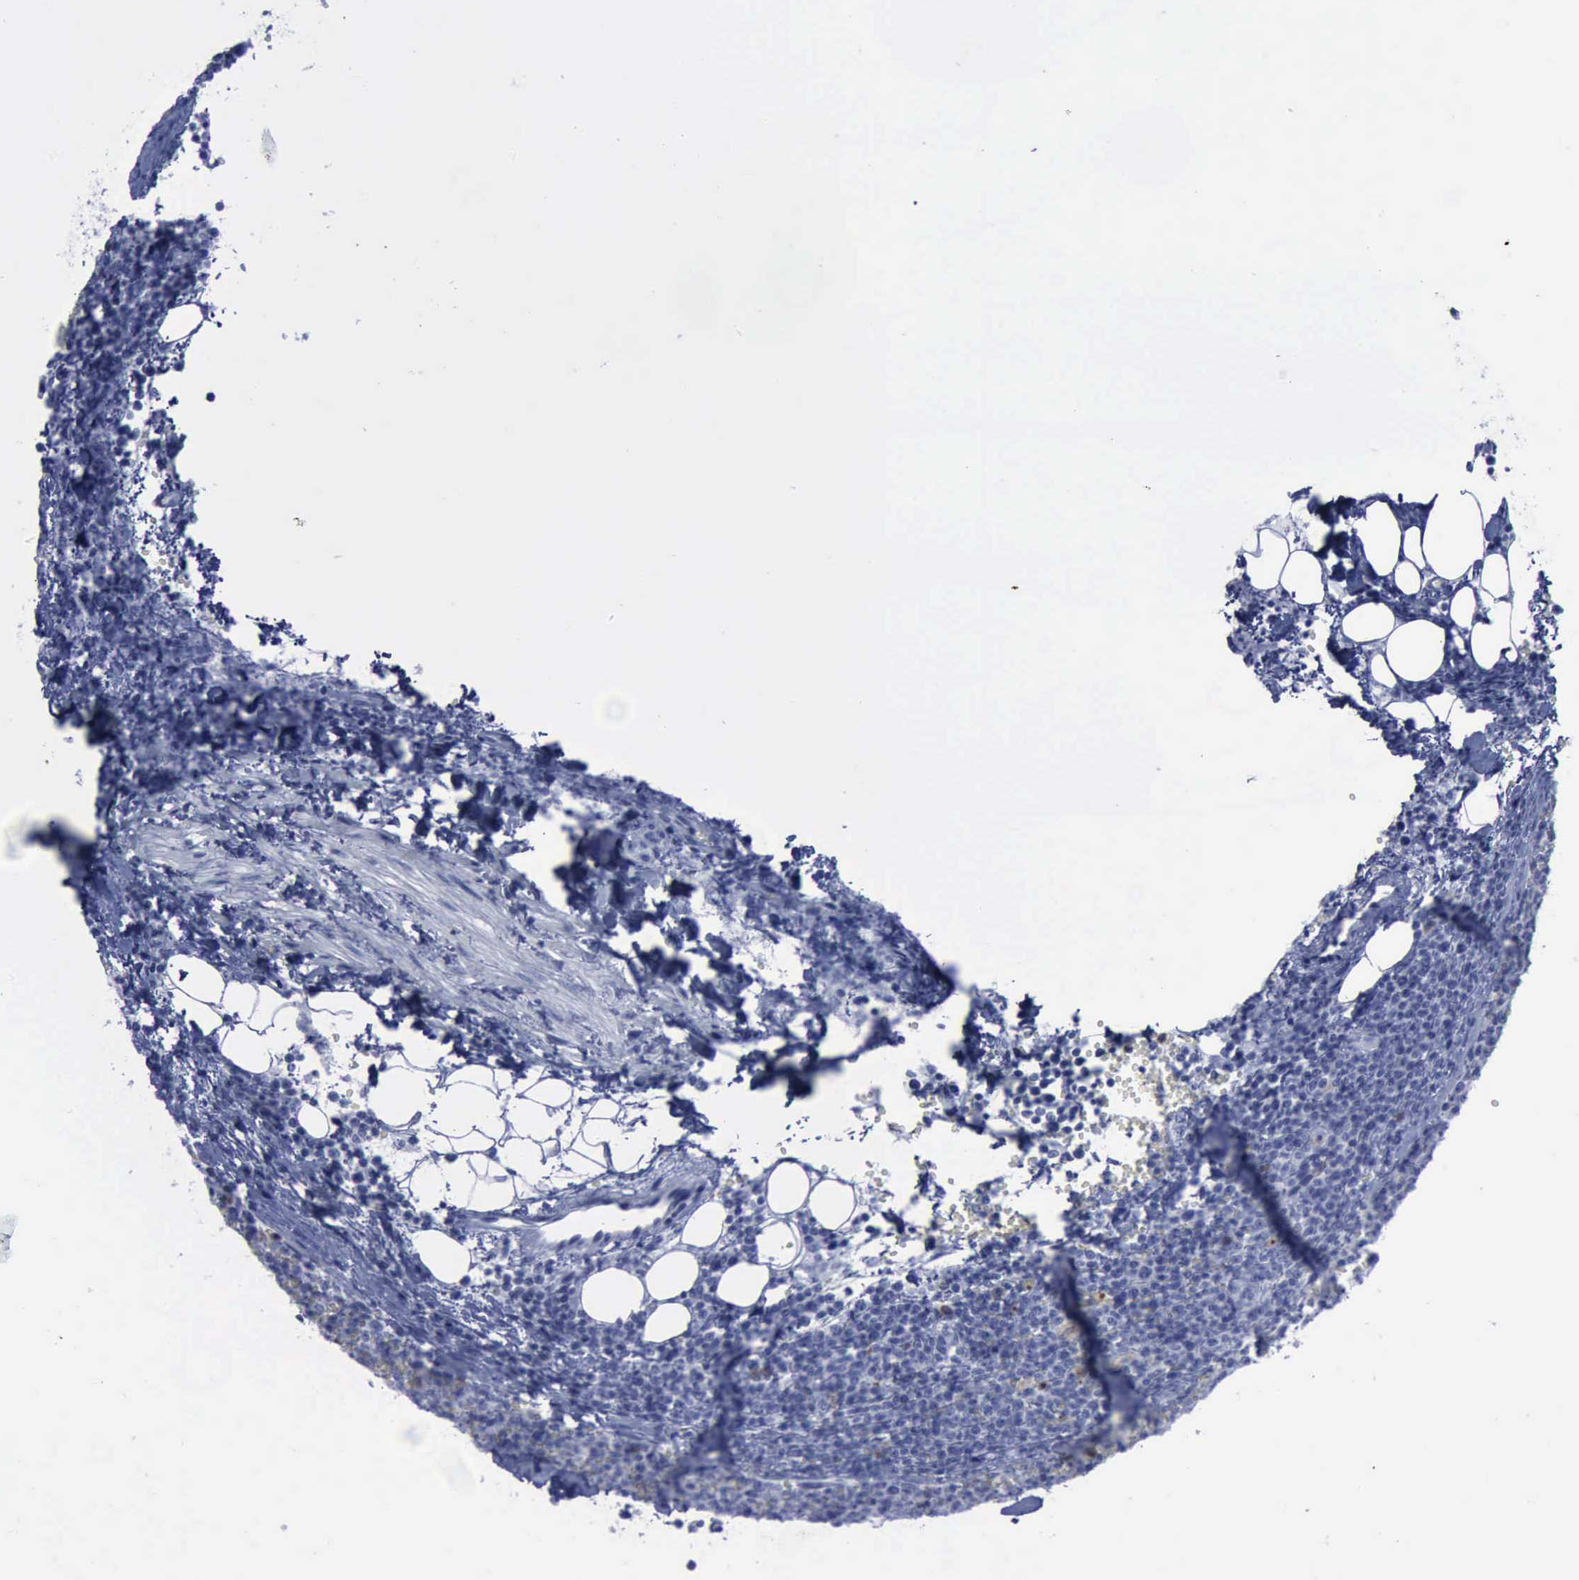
{"staining": {"intensity": "negative", "quantity": "none", "location": "none"}, "tissue": "lymphoma", "cell_type": "Tumor cells", "image_type": "cancer", "snomed": [{"axis": "morphology", "description": "Malignant lymphoma, non-Hodgkin's type, Low grade"}, {"axis": "topography", "description": "Lymph node"}], "caption": "The histopathology image displays no significant expression in tumor cells of low-grade malignant lymphoma, non-Hodgkin's type.", "gene": "CSTA", "patient": {"sex": "male", "age": 50}}